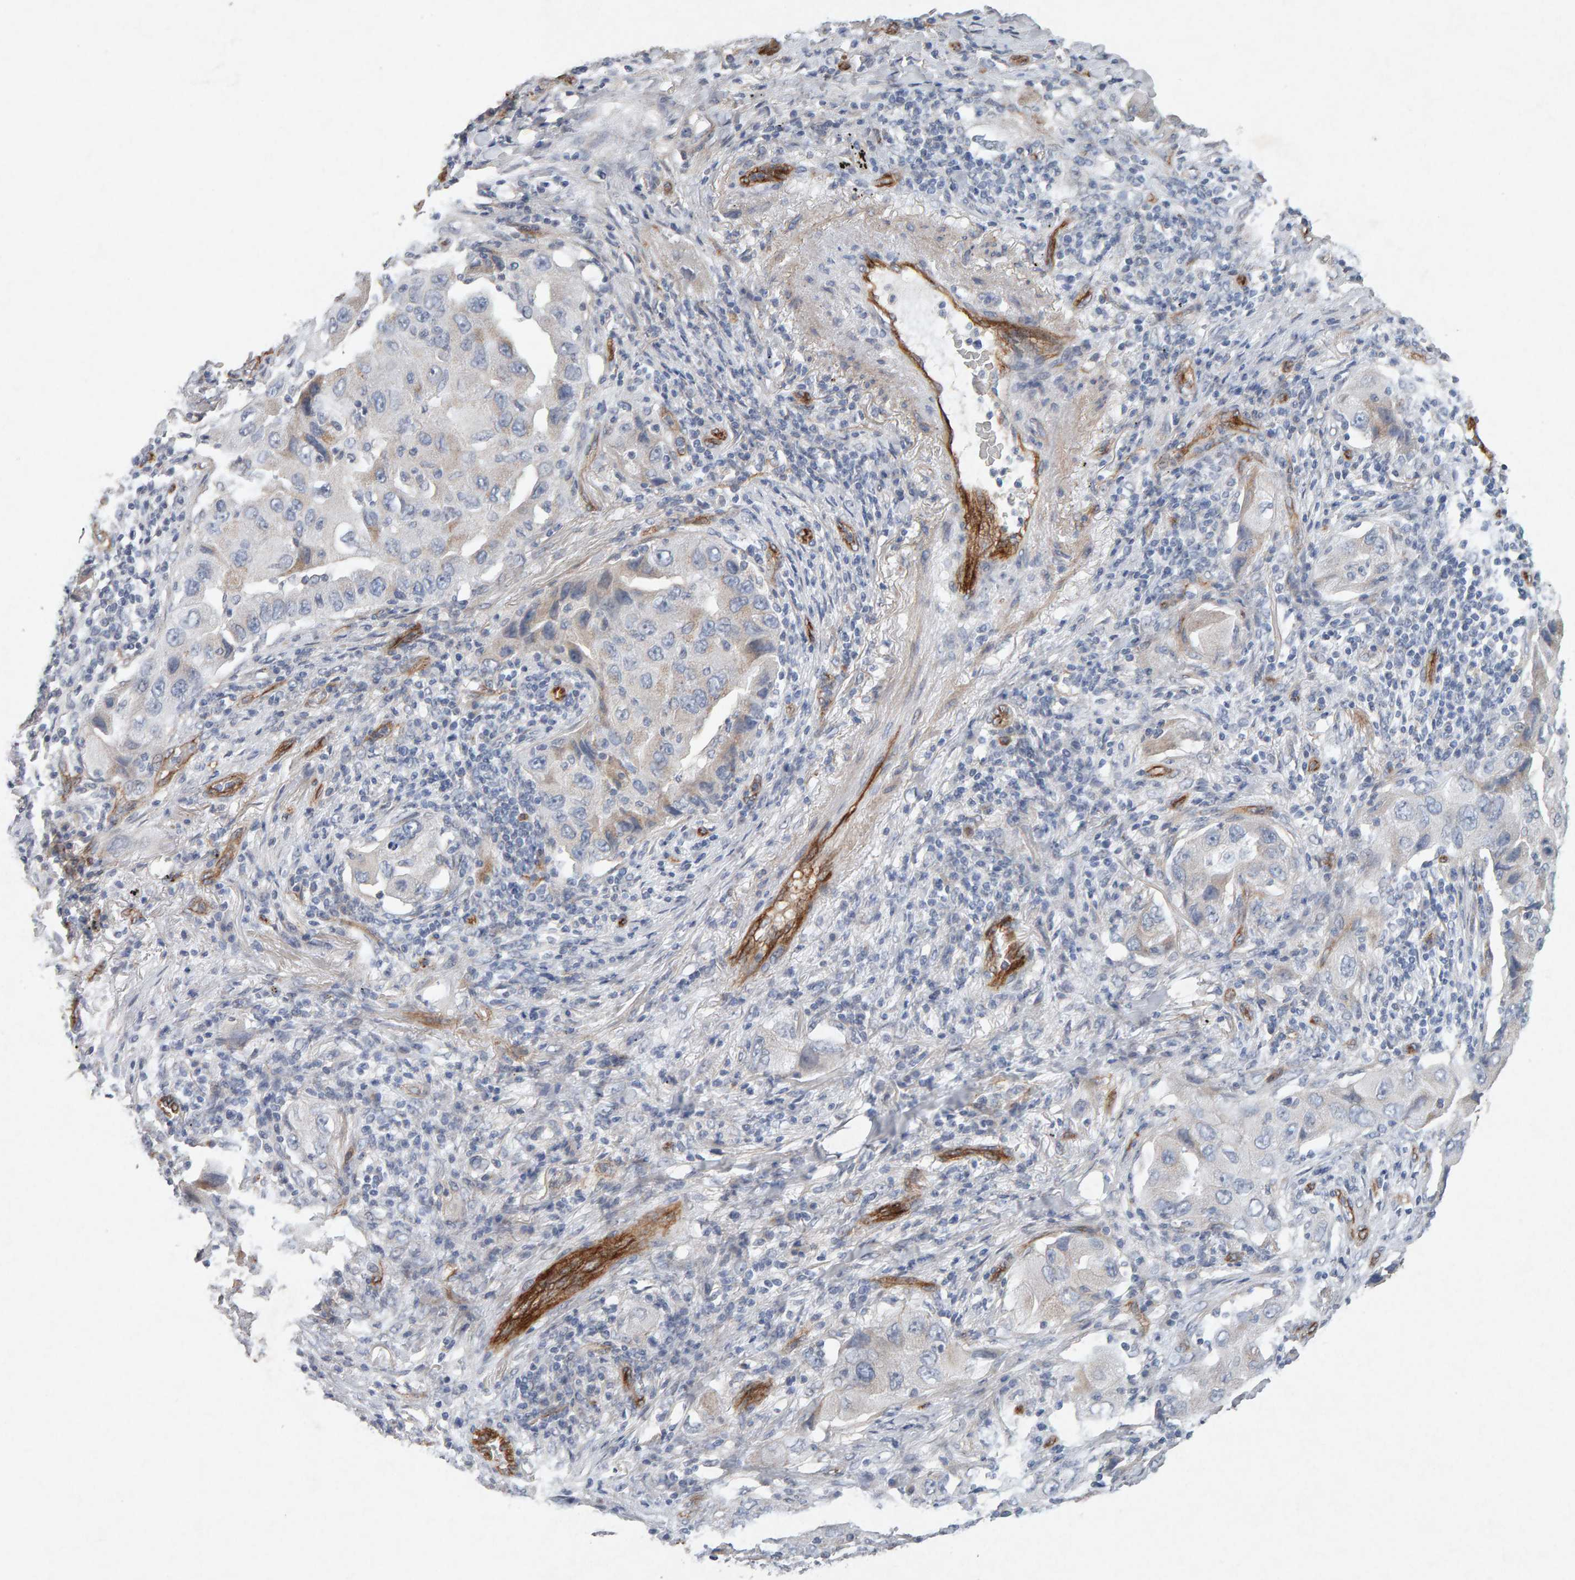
{"staining": {"intensity": "weak", "quantity": "<25%", "location": "cytoplasmic/membranous"}, "tissue": "lung cancer", "cell_type": "Tumor cells", "image_type": "cancer", "snomed": [{"axis": "morphology", "description": "Adenocarcinoma, NOS"}, {"axis": "topography", "description": "Lung"}], "caption": "Protein analysis of lung adenocarcinoma reveals no significant staining in tumor cells.", "gene": "PTPRM", "patient": {"sex": "female", "age": 65}}